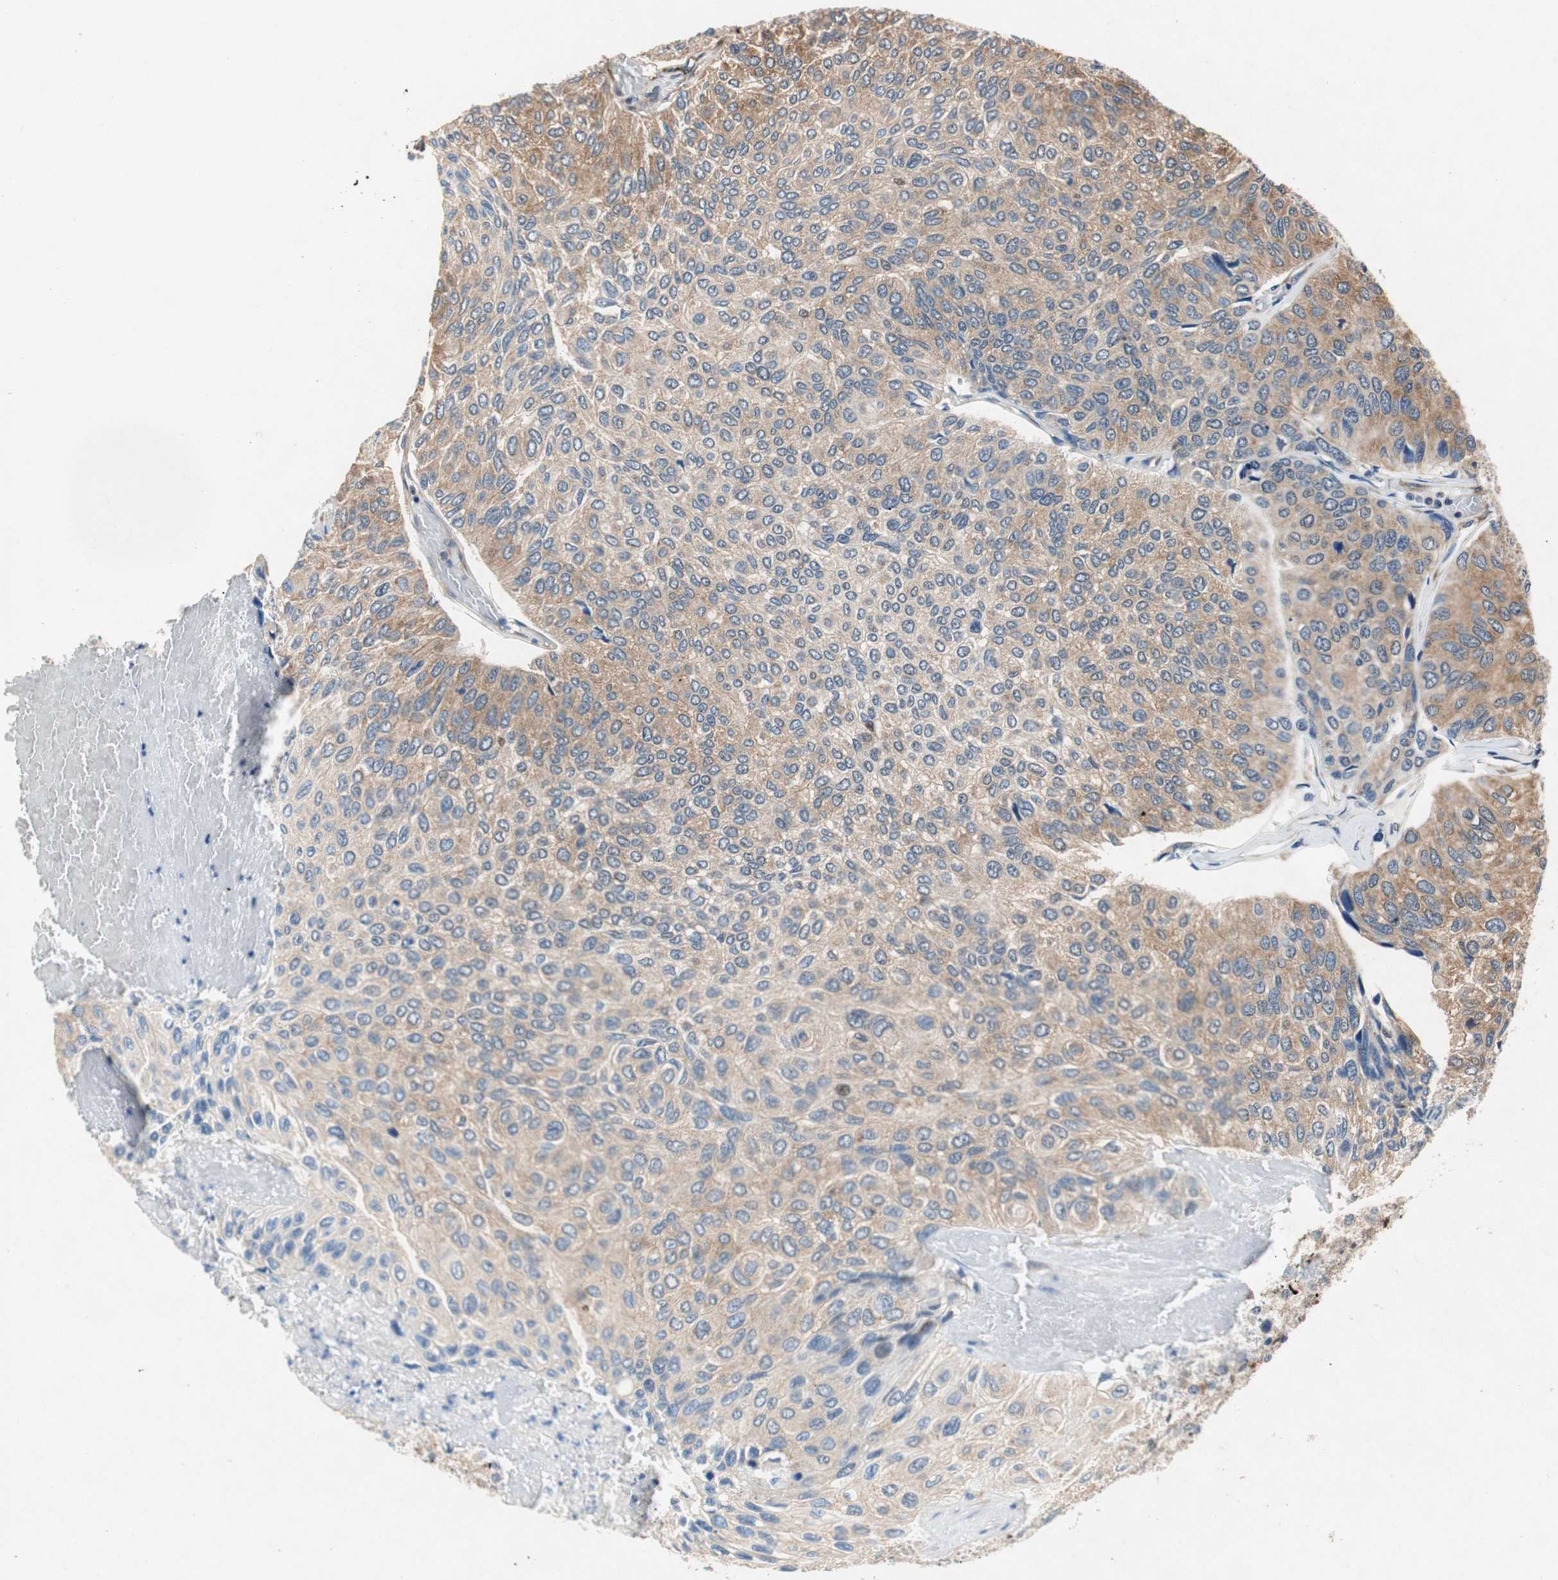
{"staining": {"intensity": "moderate", "quantity": ">75%", "location": "cytoplasmic/membranous"}, "tissue": "urothelial cancer", "cell_type": "Tumor cells", "image_type": "cancer", "snomed": [{"axis": "morphology", "description": "Urothelial carcinoma, High grade"}, {"axis": "topography", "description": "Urinary bladder"}], "caption": "A micrograph showing moderate cytoplasmic/membranous expression in about >75% of tumor cells in urothelial cancer, as visualized by brown immunohistochemical staining.", "gene": "RPL35", "patient": {"sex": "male", "age": 66}}